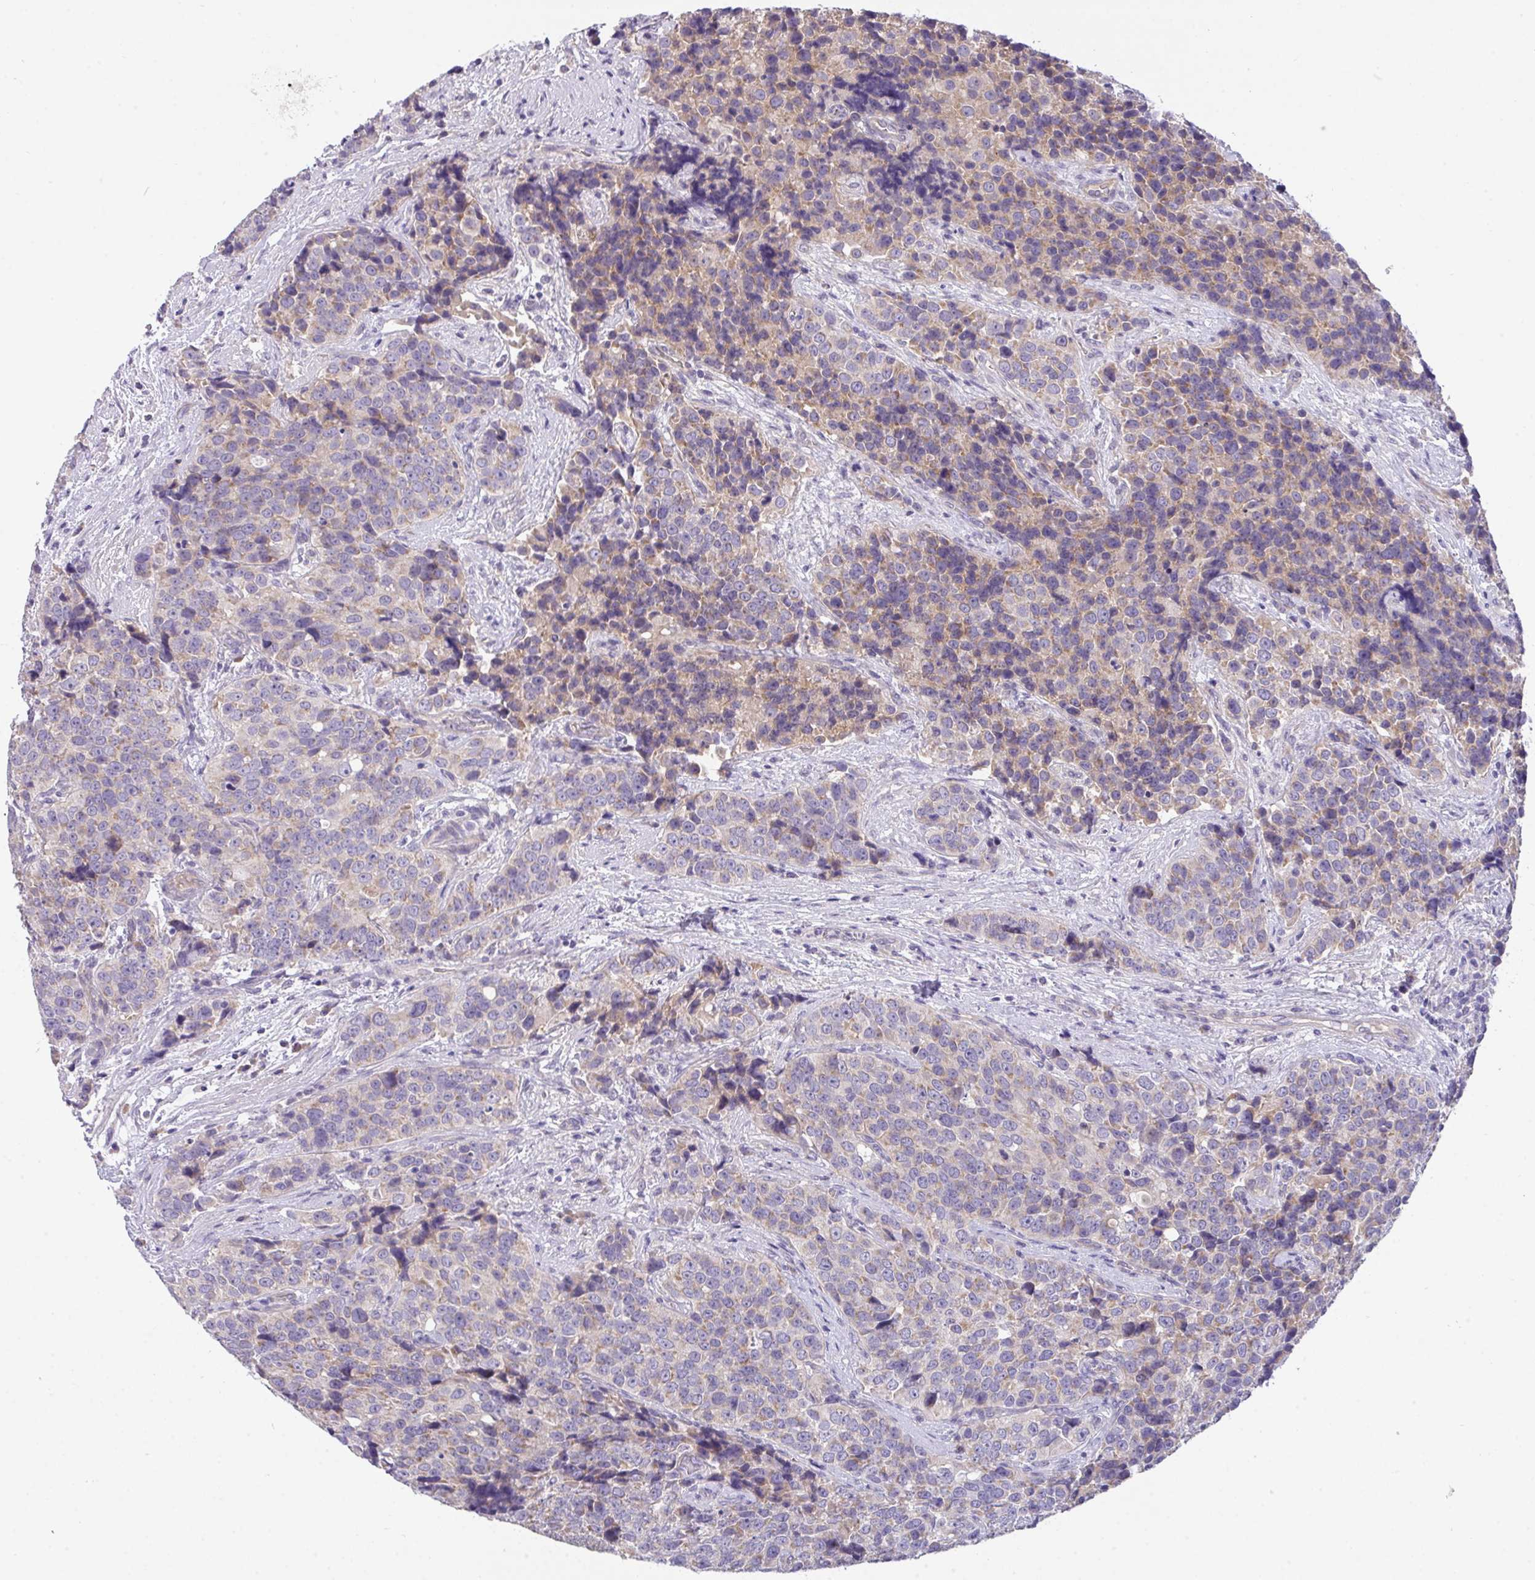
{"staining": {"intensity": "weak", "quantity": "25%-75%", "location": "cytoplasmic/membranous"}, "tissue": "urothelial cancer", "cell_type": "Tumor cells", "image_type": "cancer", "snomed": [{"axis": "morphology", "description": "Urothelial carcinoma, NOS"}, {"axis": "topography", "description": "Urinary bladder"}], "caption": "A histopathology image of transitional cell carcinoma stained for a protein reveals weak cytoplasmic/membranous brown staining in tumor cells.", "gene": "ZNF581", "patient": {"sex": "male", "age": 52}}